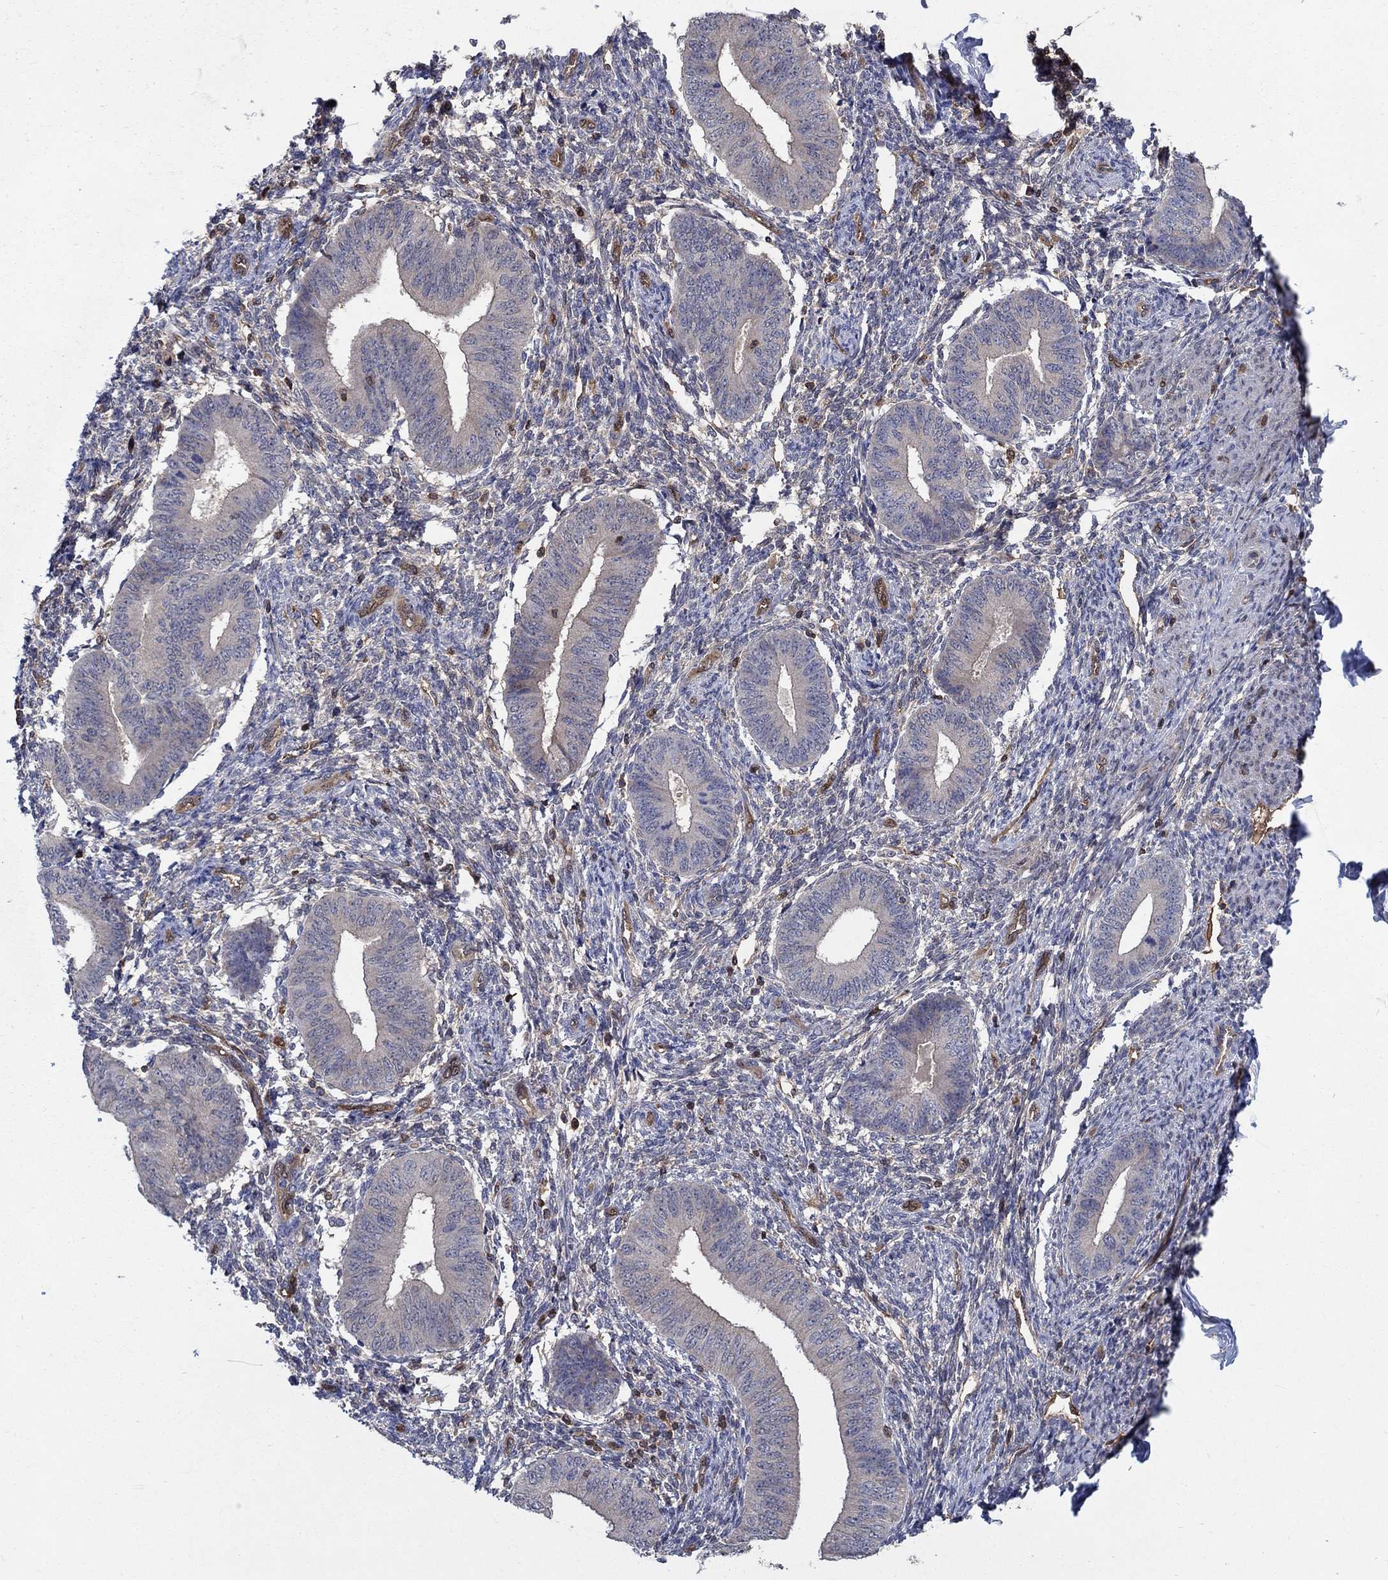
{"staining": {"intensity": "negative", "quantity": "none", "location": "none"}, "tissue": "endometrium", "cell_type": "Cells in endometrial stroma", "image_type": "normal", "snomed": [{"axis": "morphology", "description": "Normal tissue, NOS"}, {"axis": "topography", "description": "Endometrium"}], "caption": "Immunohistochemical staining of unremarkable endometrium reveals no significant positivity in cells in endometrial stroma.", "gene": "AGFG2", "patient": {"sex": "female", "age": 47}}